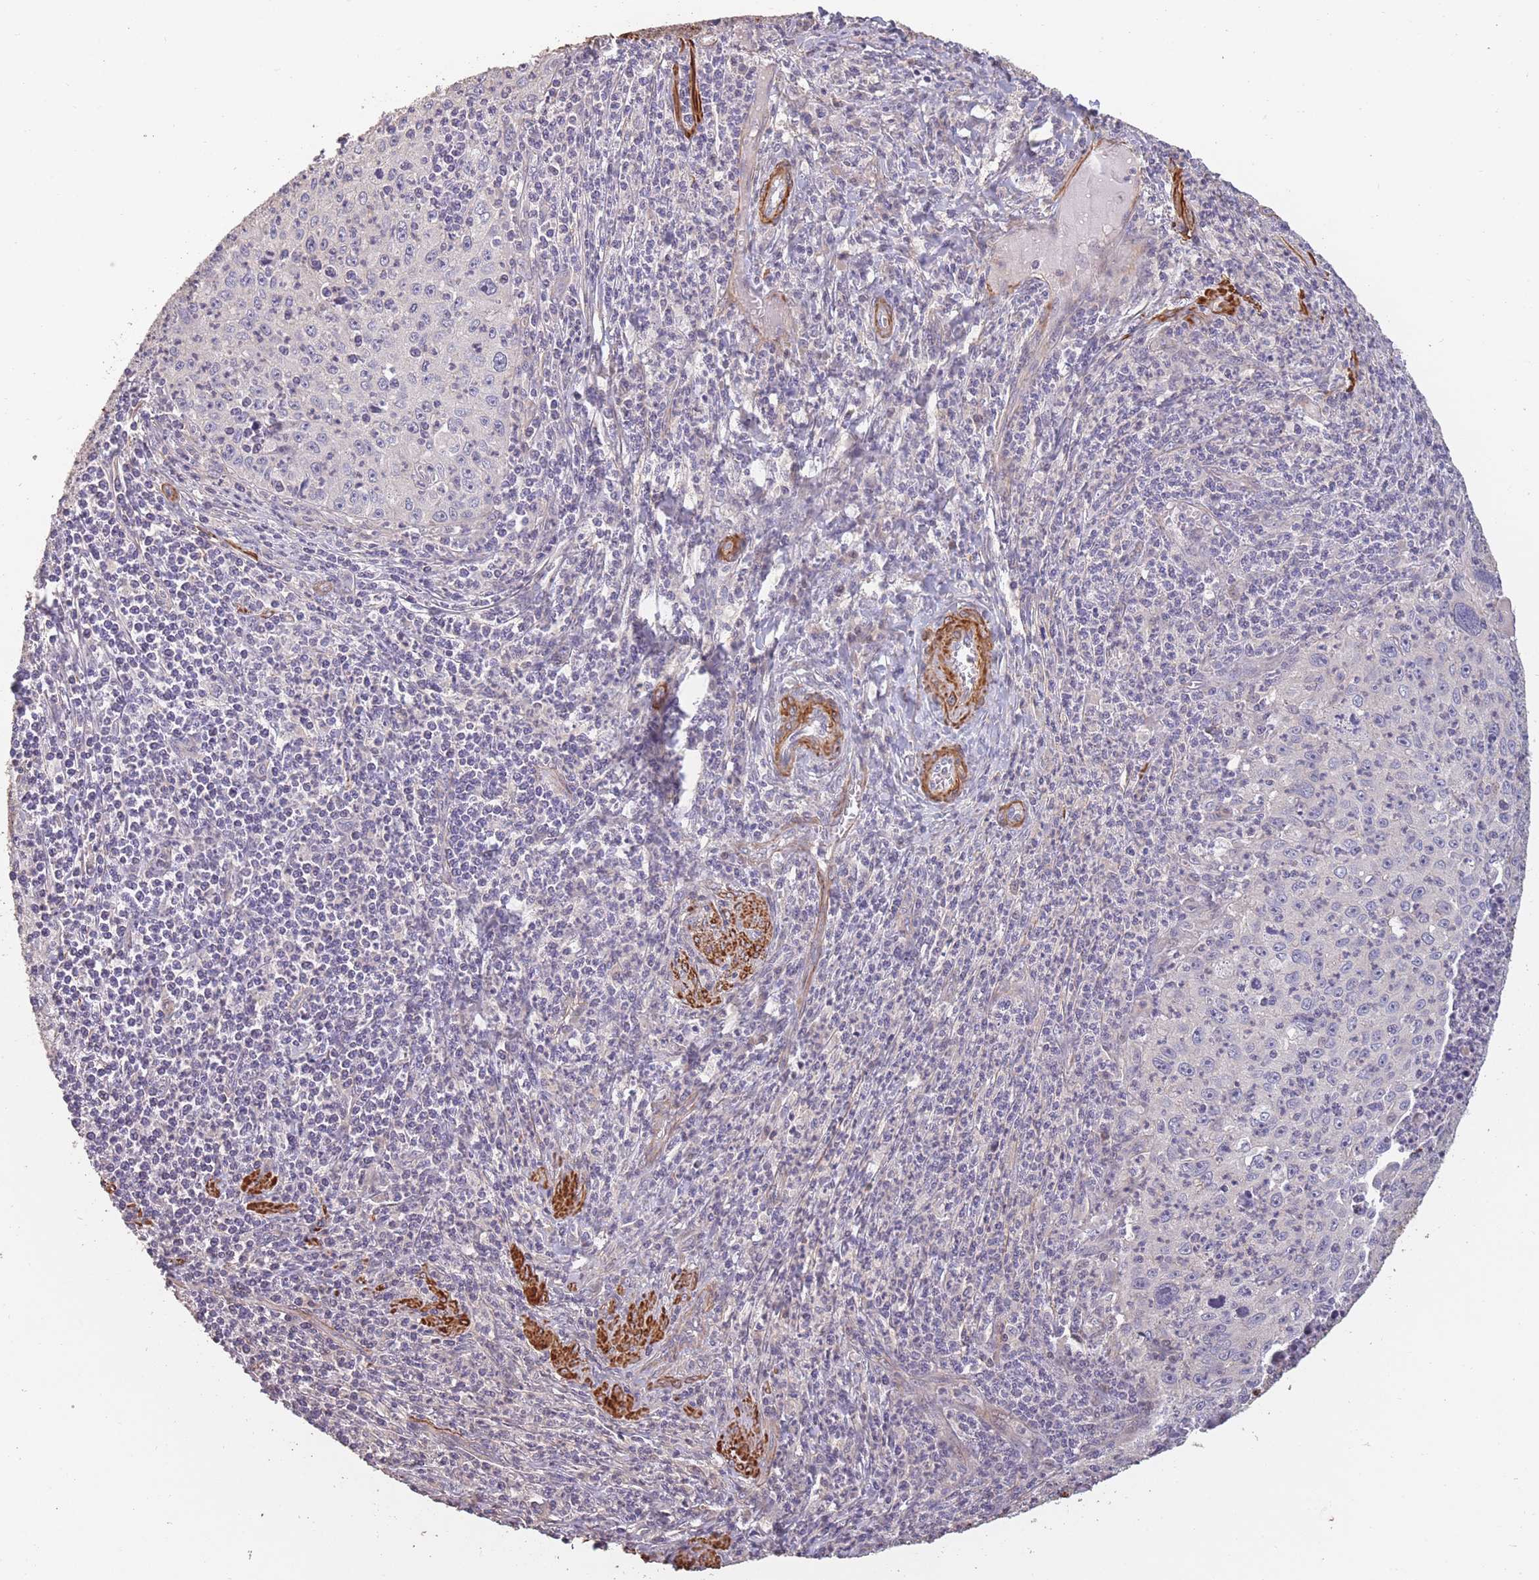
{"staining": {"intensity": "negative", "quantity": "none", "location": "none"}, "tissue": "cervical cancer", "cell_type": "Tumor cells", "image_type": "cancer", "snomed": [{"axis": "morphology", "description": "Squamous cell carcinoma, NOS"}, {"axis": "topography", "description": "Cervix"}], "caption": "The photomicrograph shows no staining of tumor cells in squamous cell carcinoma (cervical).", "gene": "NLRC4", "patient": {"sex": "female", "age": 30}}